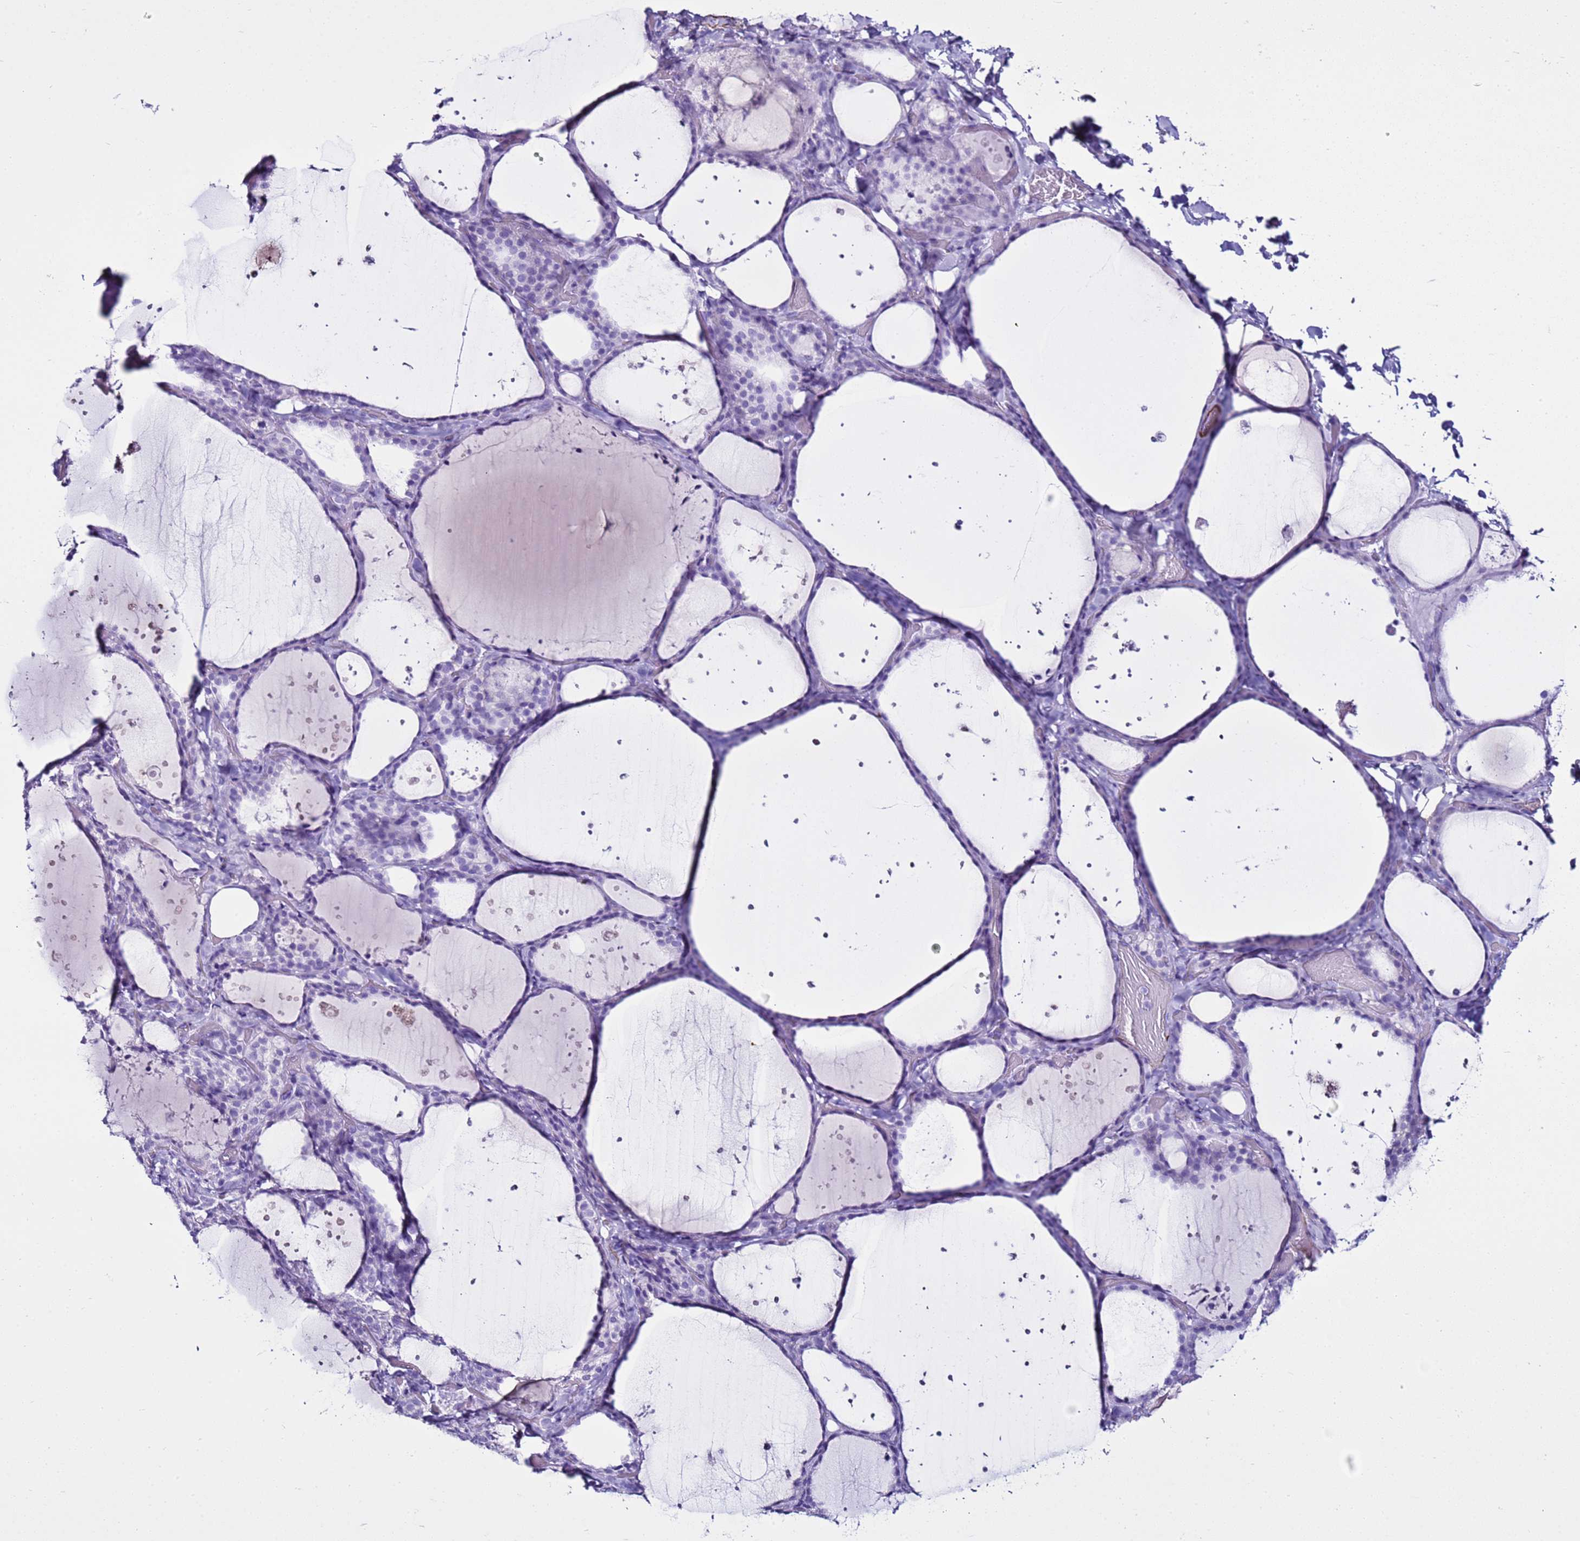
{"staining": {"intensity": "negative", "quantity": "none", "location": "none"}, "tissue": "thyroid gland", "cell_type": "Glandular cells", "image_type": "normal", "snomed": [{"axis": "morphology", "description": "Normal tissue, NOS"}, {"axis": "topography", "description": "Thyroid gland"}], "caption": "Thyroid gland was stained to show a protein in brown. There is no significant expression in glandular cells.", "gene": "LCMT1", "patient": {"sex": "female", "age": 44}}